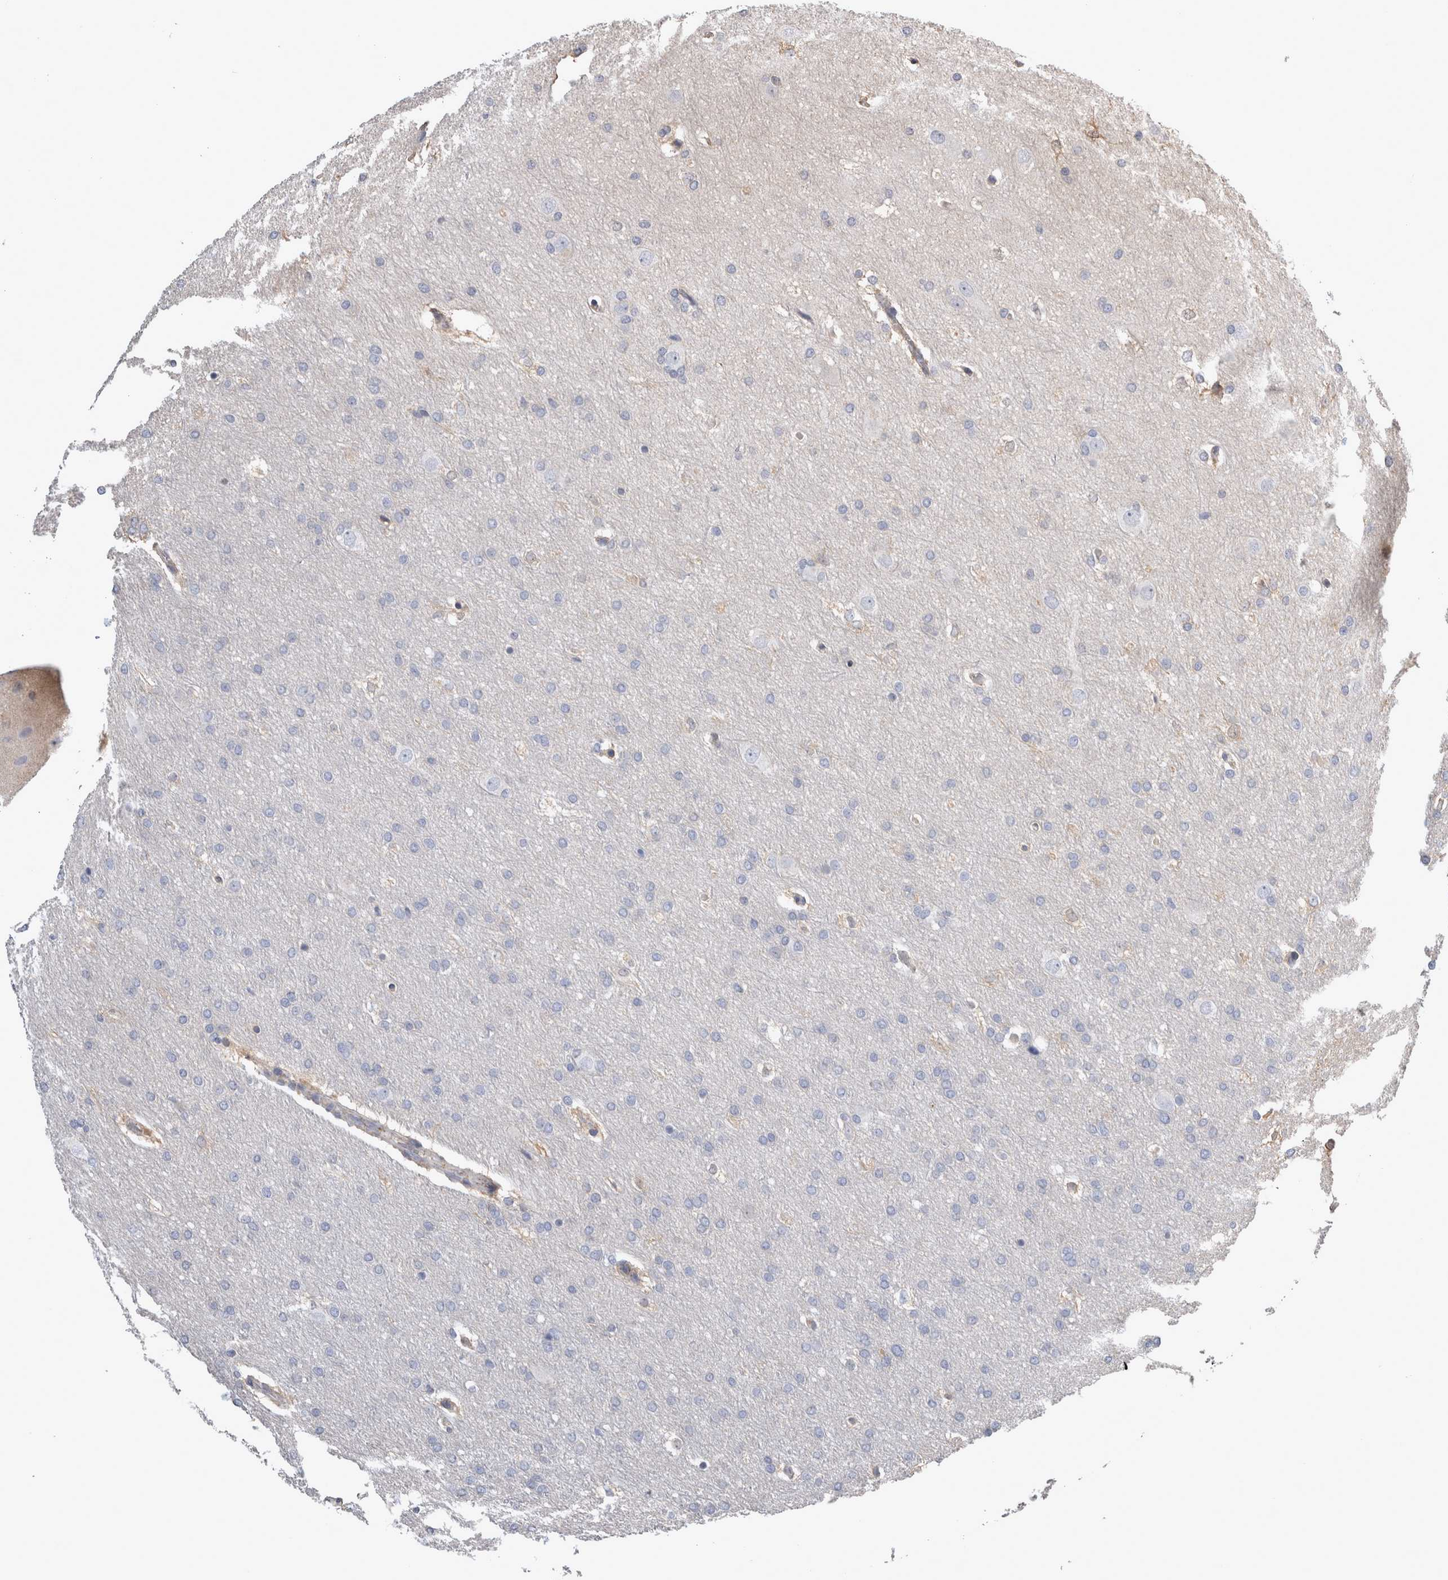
{"staining": {"intensity": "negative", "quantity": "none", "location": "none"}, "tissue": "glioma", "cell_type": "Tumor cells", "image_type": "cancer", "snomed": [{"axis": "morphology", "description": "Glioma, malignant, Low grade"}, {"axis": "topography", "description": "Brain"}], "caption": "IHC histopathology image of human glioma stained for a protein (brown), which displays no staining in tumor cells.", "gene": "TCAP", "patient": {"sex": "female", "age": 37}}